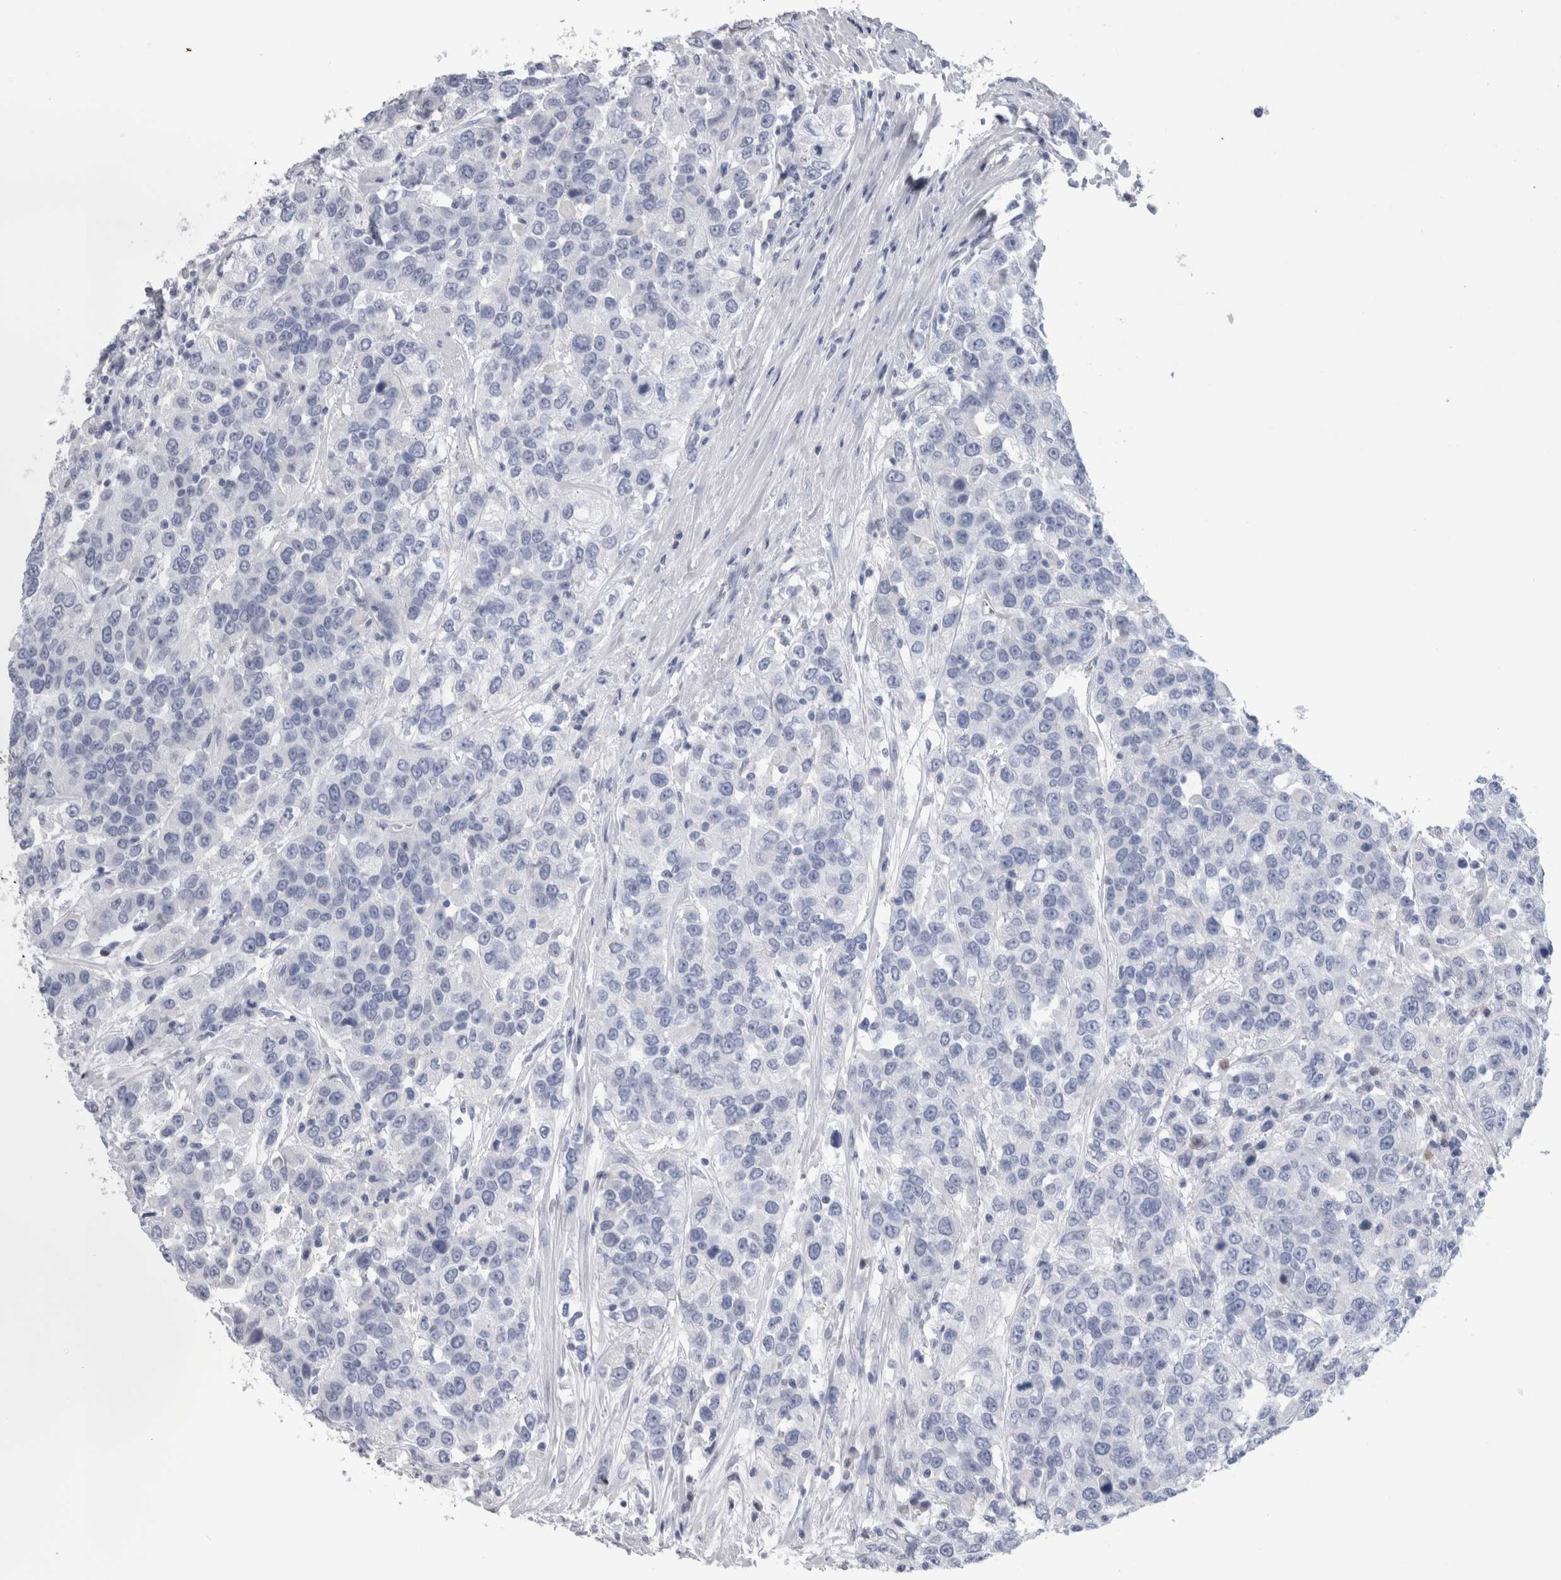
{"staining": {"intensity": "negative", "quantity": "none", "location": "none"}, "tissue": "urothelial cancer", "cell_type": "Tumor cells", "image_type": "cancer", "snomed": [{"axis": "morphology", "description": "Urothelial carcinoma, High grade"}, {"axis": "topography", "description": "Urinary bladder"}], "caption": "High magnification brightfield microscopy of urothelial cancer stained with DAB (3,3'-diaminobenzidine) (brown) and counterstained with hematoxylin (blue): tumor cells show no significant expression. (Stains: DAB IHC with hematoxylin counter stain, Microscopy: brightfield microscopy at high magnification).", "gene": "CA8", "patient": {"sex": "female", "age": 80}}